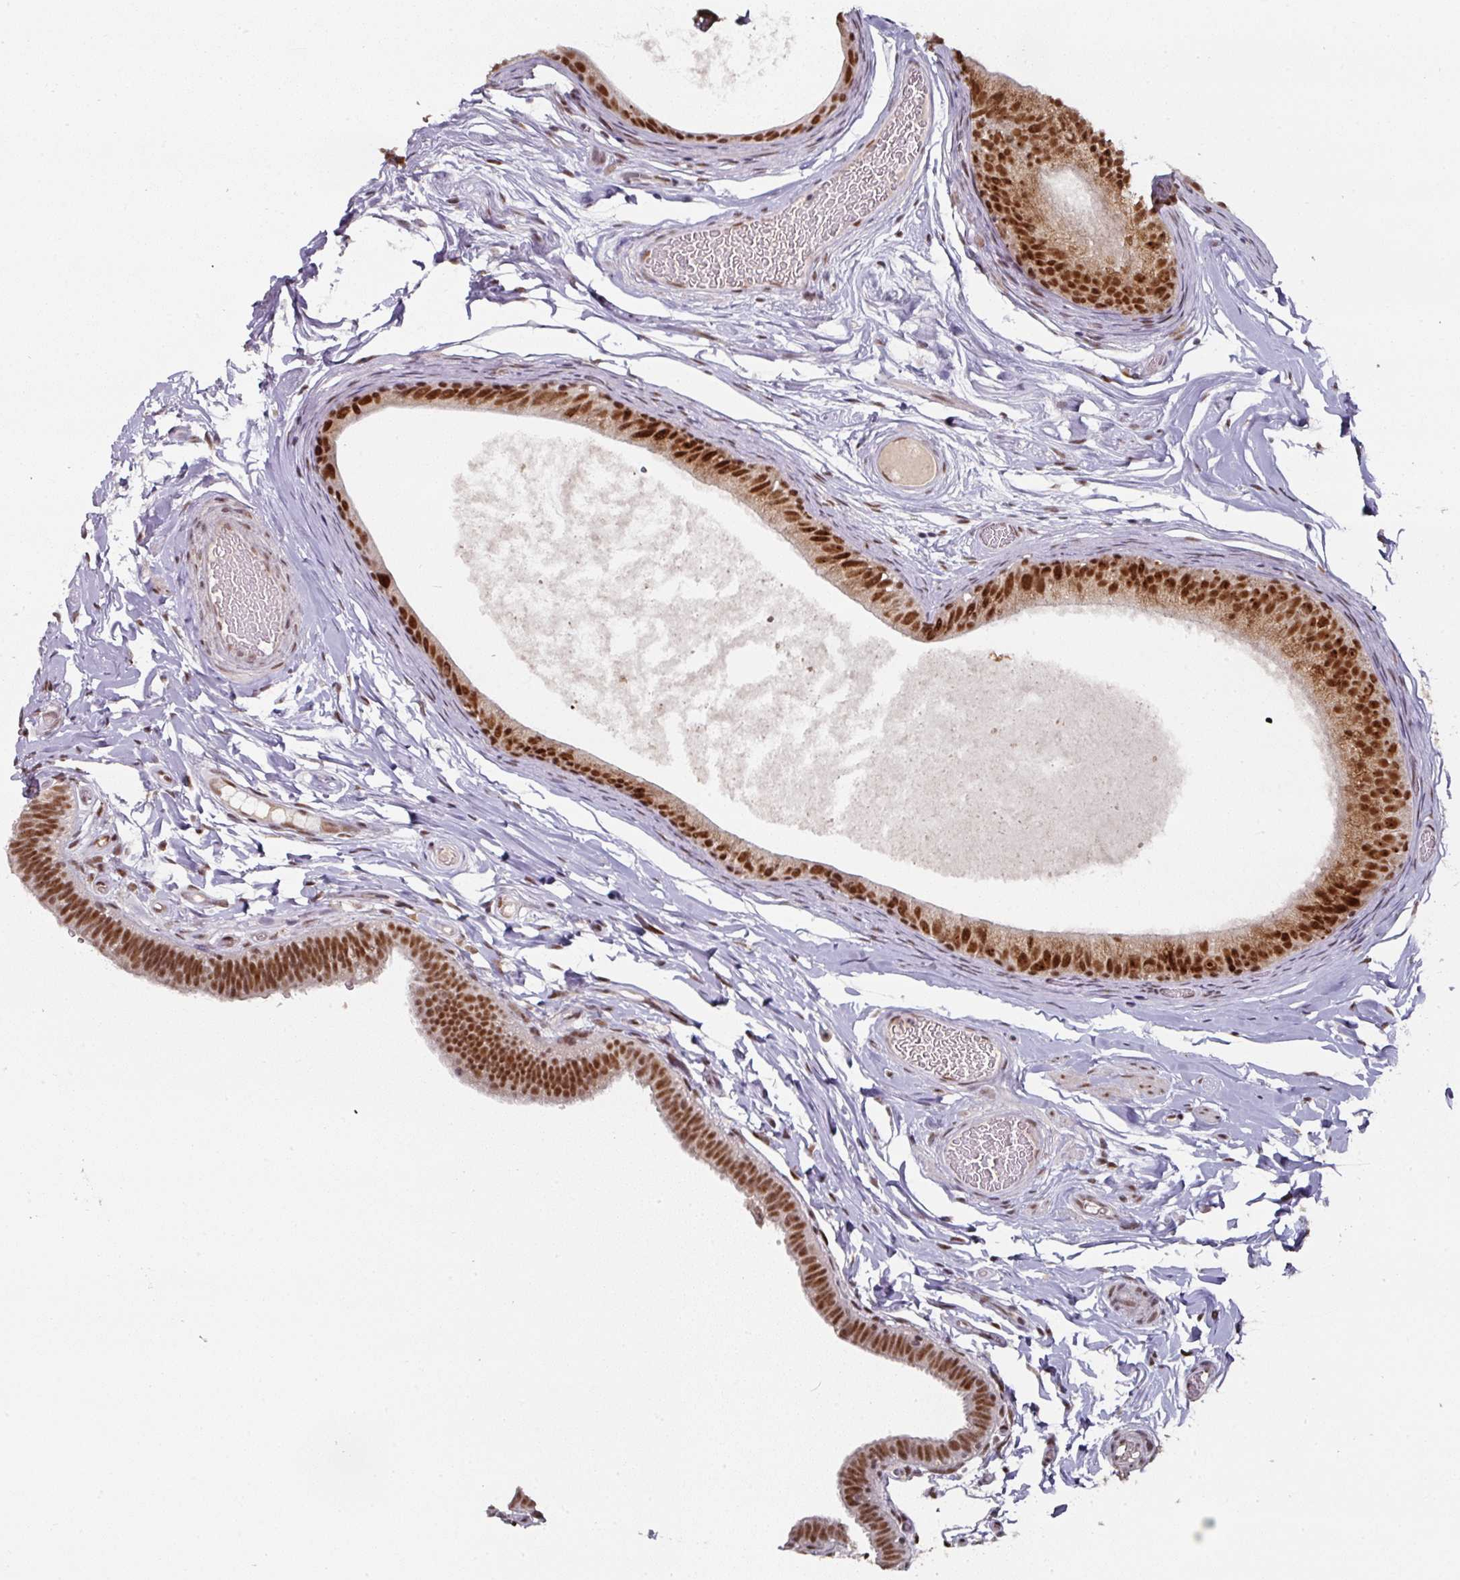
{"staining": {"intensity": "strong", "quantity": ">75%", "location": "nuclear"}, "tissue": "epididymis", "cell_type": "Glandular cells", "image_type": "normal", "snomed": [{"axis": "morphology", "description": "Normal tissue, NOS"}, {"axis": "morphology", "description": "Carcinoma, Embryonal, NOS"}, {"axis": "topography", "description": "Testis"}, {"axis": "topography", "description": "Epididymis"}], "caption": "Immunohistochemical staining of unremarkable epididymis exhibits high levels of strong nuclear positivity in approximately >75% of glandular cells.", "gene": "ENSG00000289690", "patient": {"sex": "male", "age": 36}}